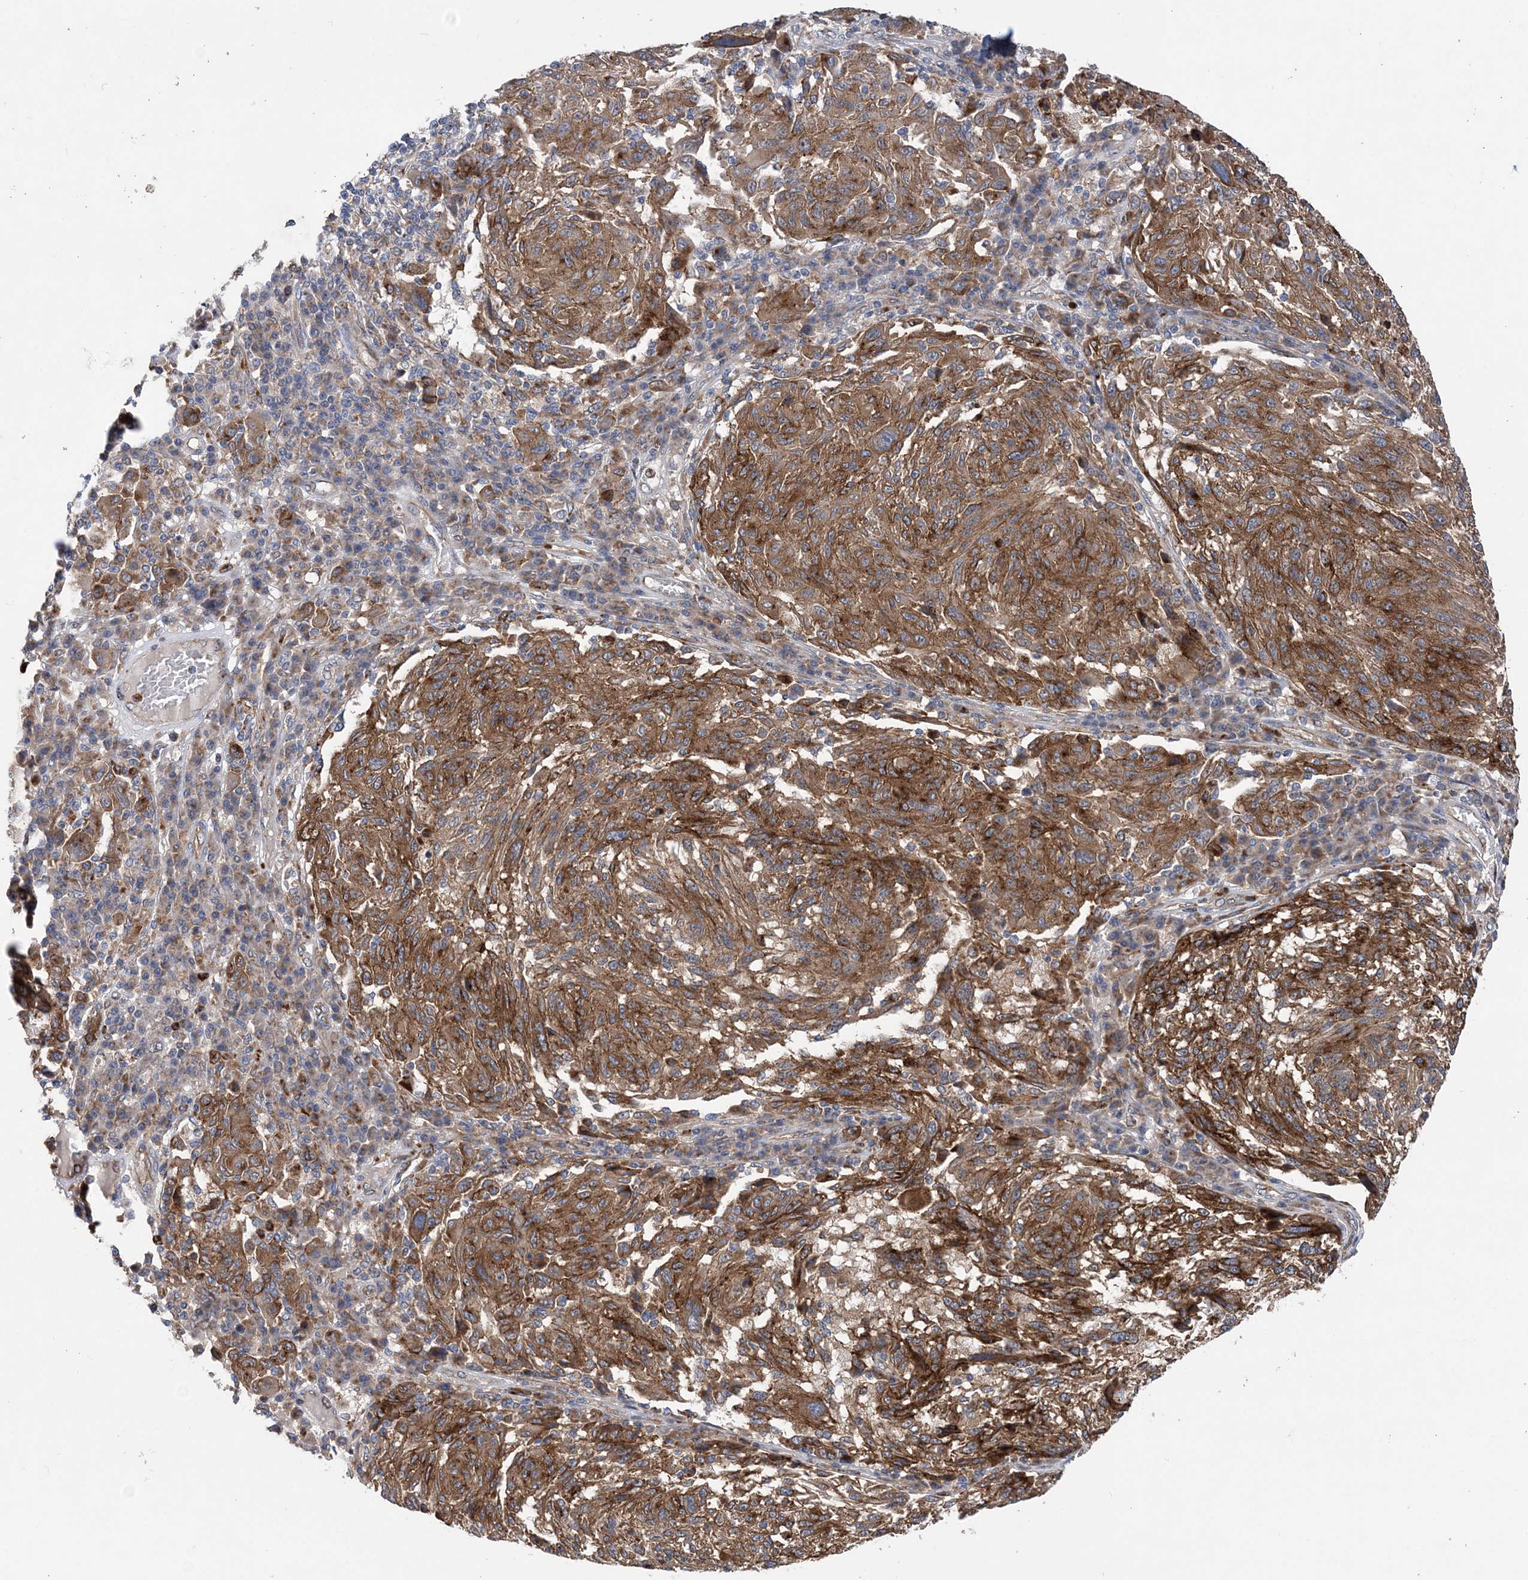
{"staining": {"intensity": "strong", "quantity": ">75%", "location": "cytoplasmic/membranous"}, "tissue": "melanoma", "cell_type": "Tumor cells", "image_type": "cancer", "snomed": [{"axis": "morphology", "description": "Malignant melanoma, NOS"}, {"axis": "topography", "description": "Skin"}], "caption": "IHC micrograph of melanoma stained for a protein (brown), which exhibits high levels of strong cytoplasmic/membranous staining in about >75% of tumor cells.", "gene": "PTTG1IP", "patient": {"sex": "male", "age": 53}}